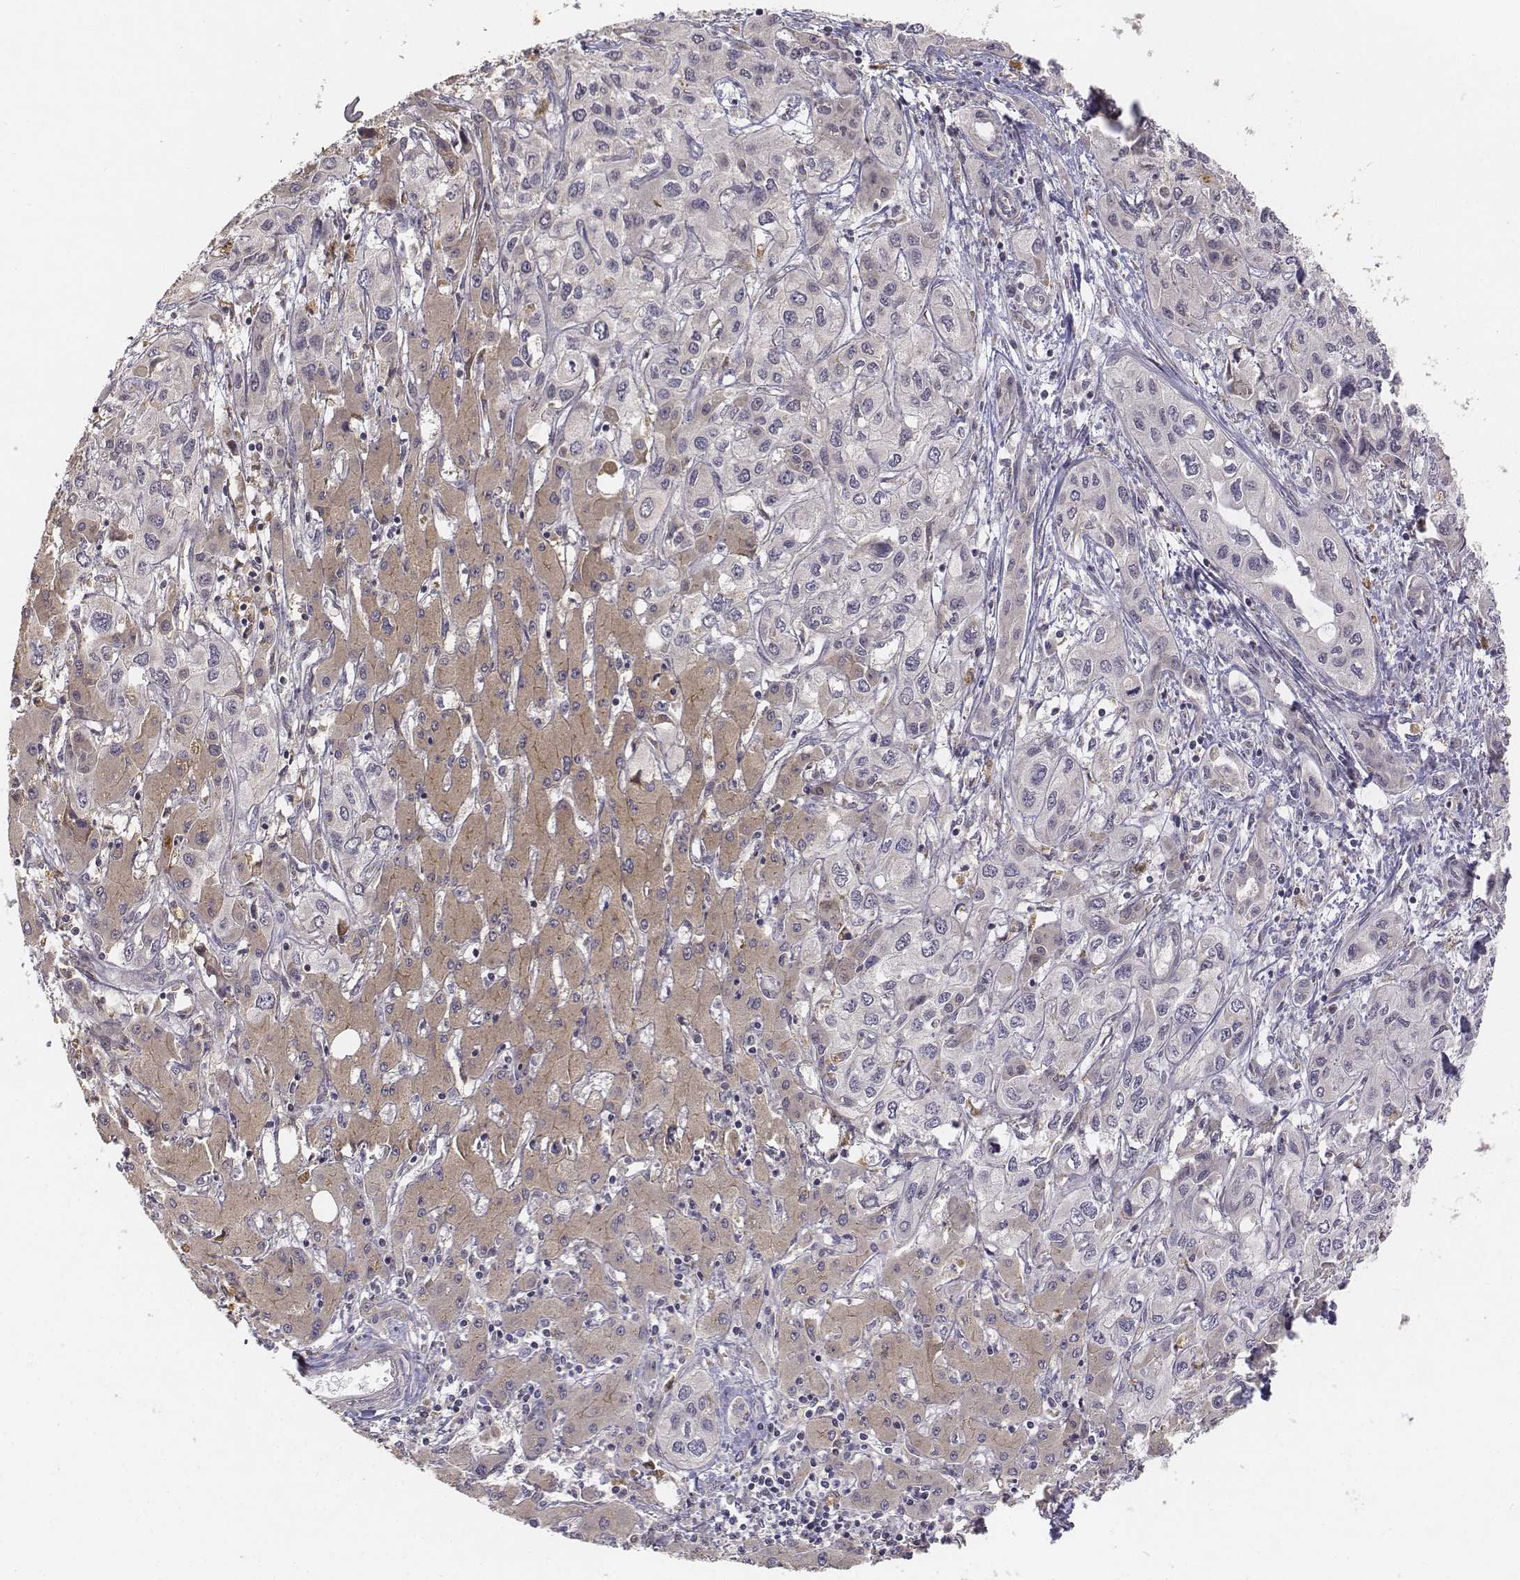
{"staining": {"intensity": "weak", "quantity": "<25%", "location": "cytoplasmic/membranous"}, "tissue": "liver cancer", "cell_type": "Tumor cells", "image_type": "cancer", "snomed": [{"axis": "morphology", "description": "Cholangiocarcinoma"}, {"axis": "topography", "description": "Liver"}], "caption": "This is a photomicrograph of immunohistochemistry staining of cholangiocarcinoma (liver), which shows no staining in tumor cells.", "gene": "FBXO21", "patient": {"sex": "female", "age": 66}}